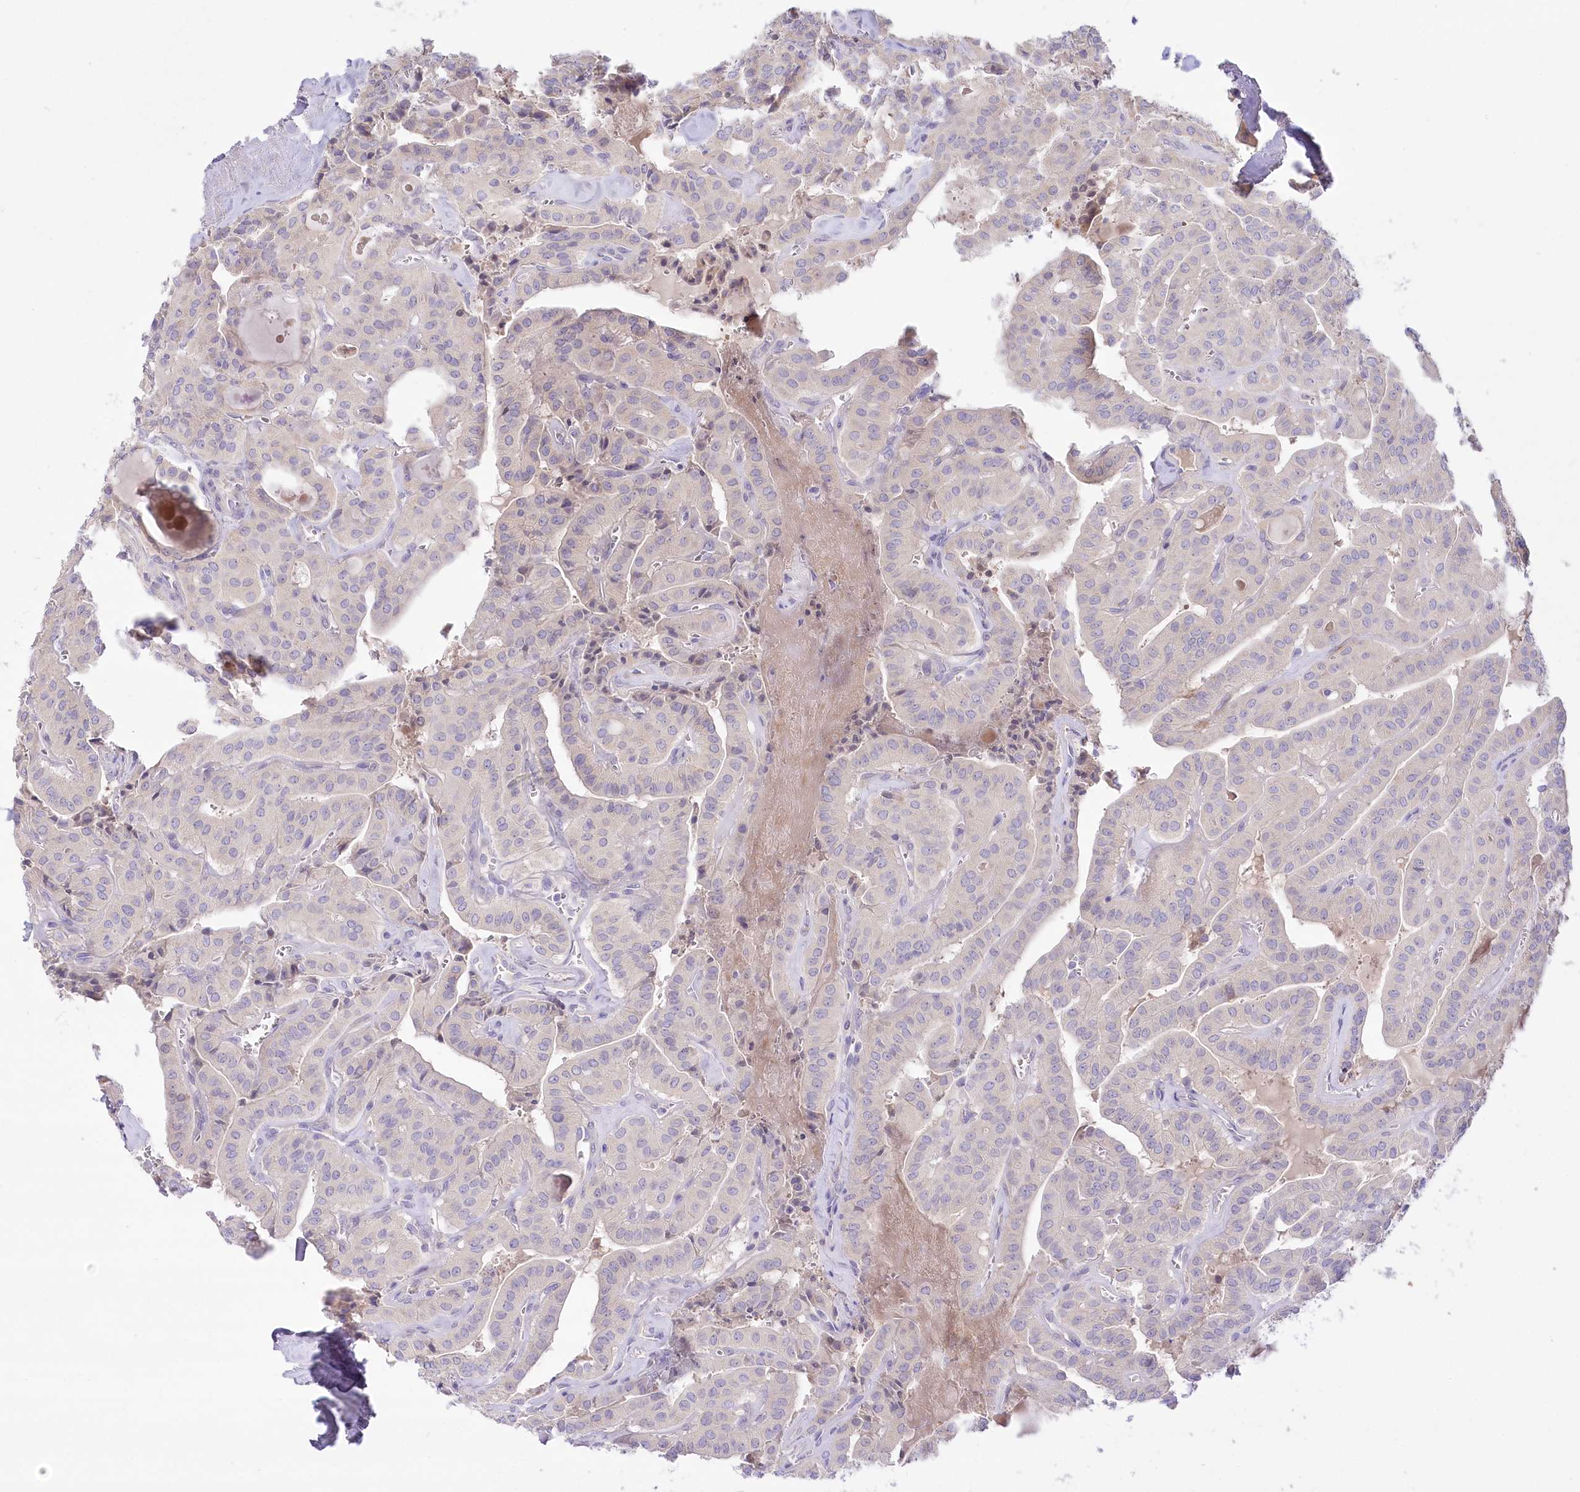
{"staining": {"intensity": "negative", "quantity": "none", "location": "none"}, "tissue": "thyroid cancer", "cell_type": "Tumor cells", "image_type": "cancer", "snomed": [{"axis": "morphology", "description": "Papillary adenocarcinoma, NOS"}, {"axis": "topography", "description": "Thyroid gland"}], "caption": "There is no significant expression in tumor cells of thyroid papillary adenocarcinoma.", "gene": "PBLD", "patient": {"sex": "male", "age": 52}}